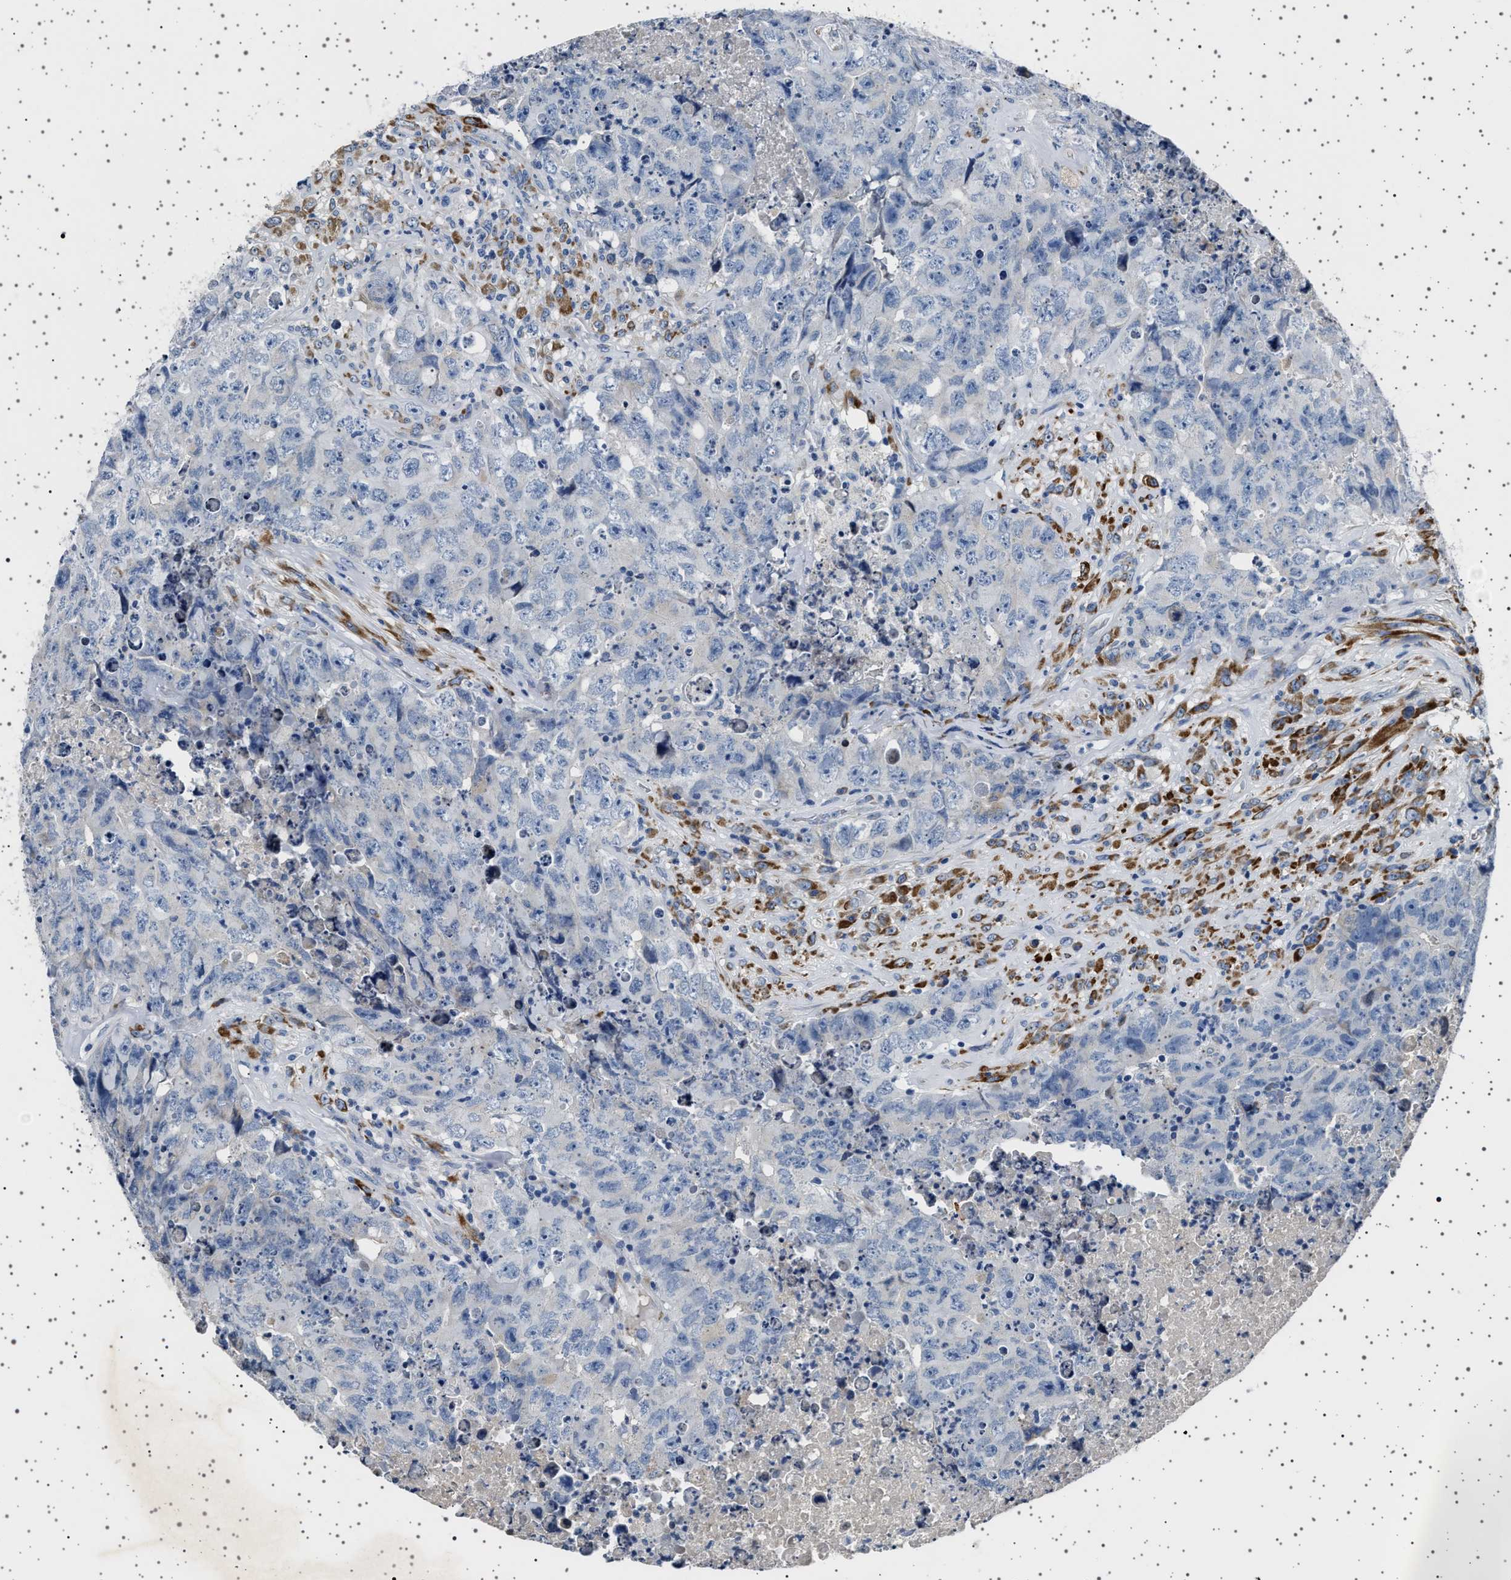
{"staining": {"intensity": "negative", "quantity": "none", "location": "none"}, "tissue": "testis cancer", "cell_type": "Tumor cells", "image_type": "cancer", "snomed": [{"axis": "morphology", "description": "Carcinoma, Embryonal, NOS"}, {"axis": "topography", "description": "Testis"}], "caption": "This is a image of immunohistochemistry (IHC) staining of testis cancer, which shows no staining in tumor cells.", "gene": "FTCD", "patient": {"sex": "male", "age": 32}}